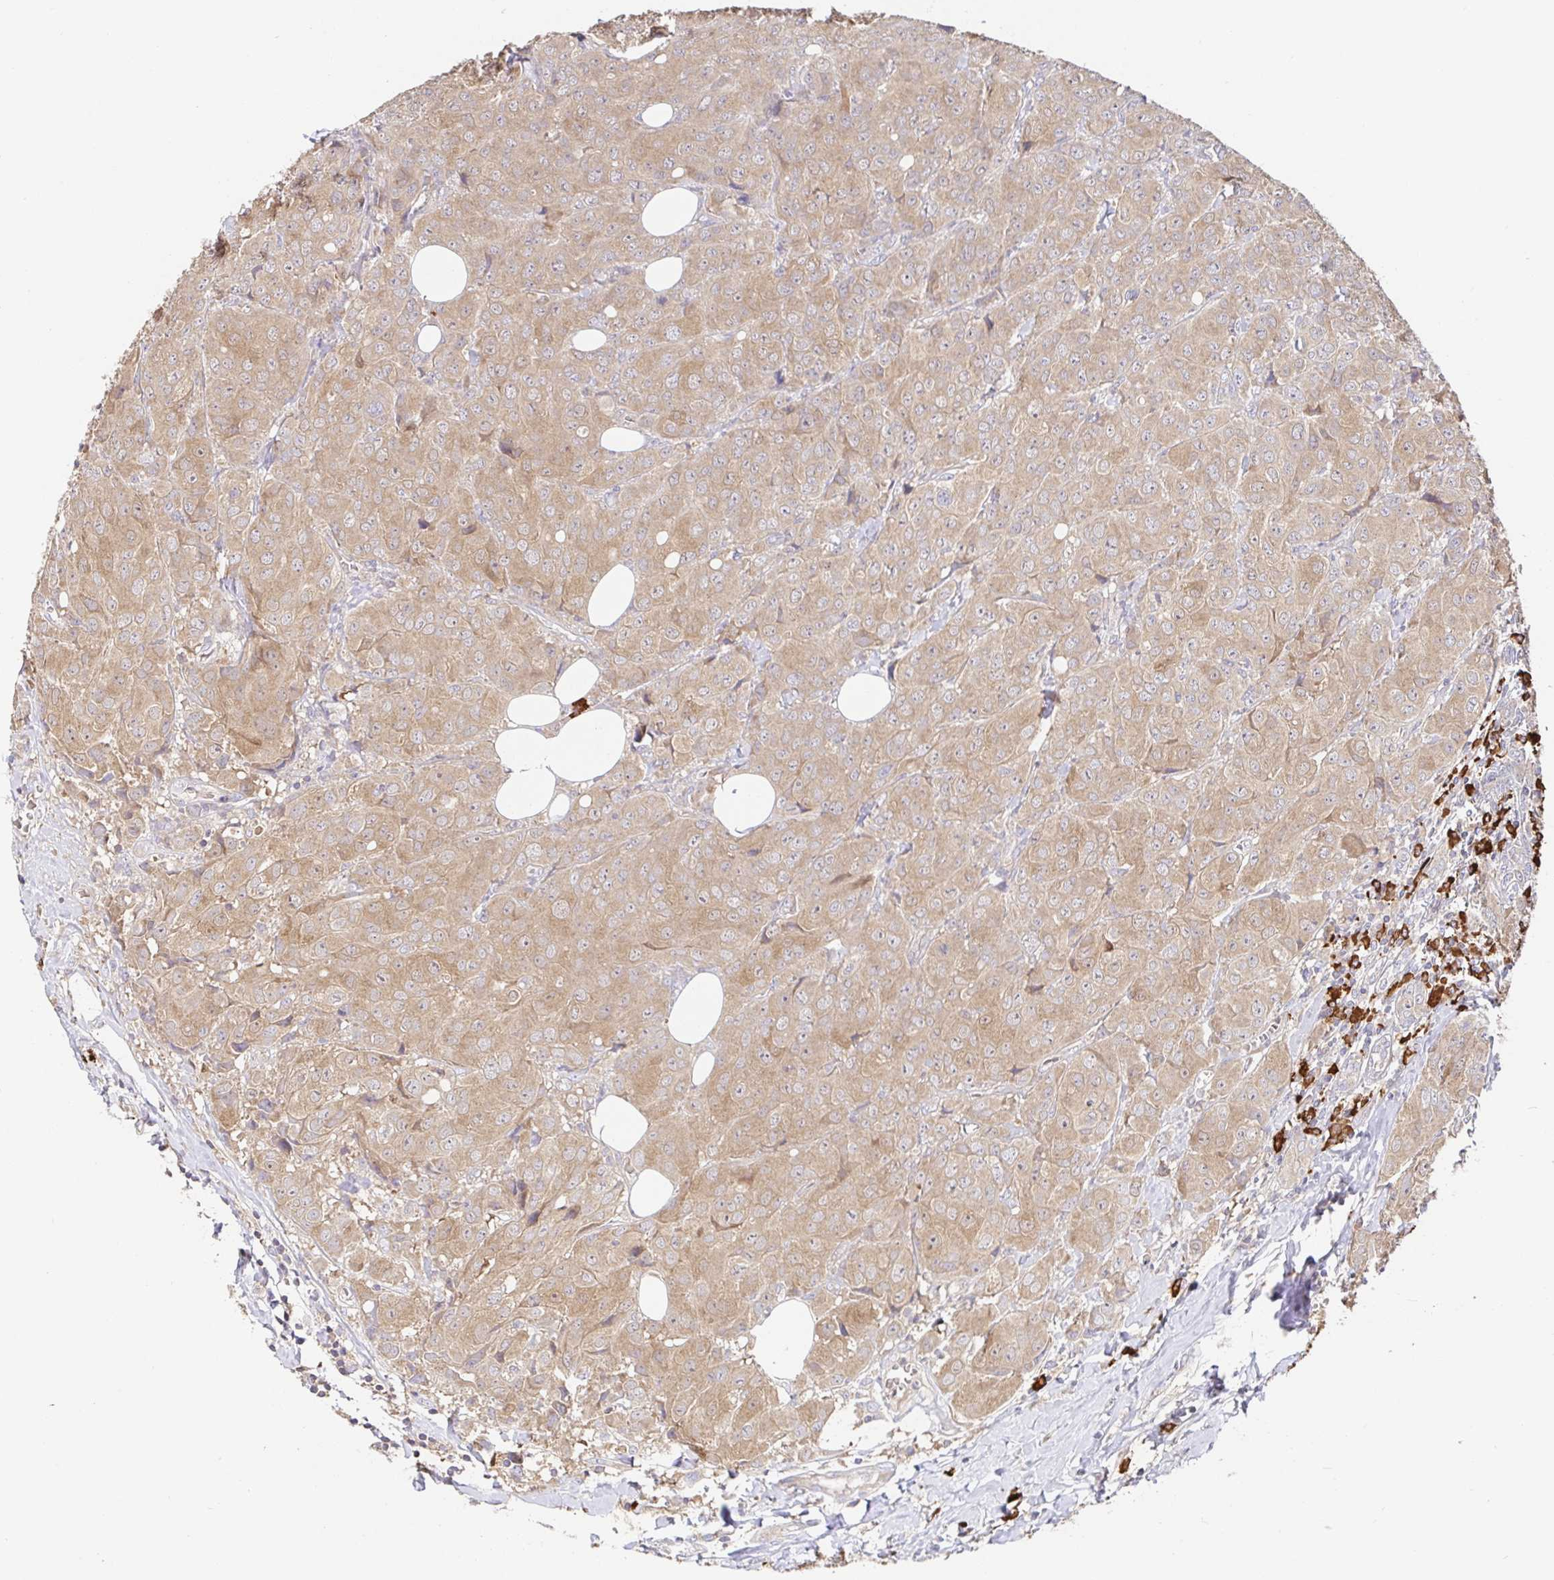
{"staining": {"intensity": "weak", "quantity": ">75%", "location": "cytoplasmic/membranous"}, "tissue": "breast cancer", "cell_type": "Tumor cells", "image_type": "cancer", "snomed": [{"axis": "morphology", "description": "Duct carcinoma"}, {"axis": "topography", "description": "Breast"}], "caption": "Protein expression analysis of human breast infiltrating ductal carcinoma reveals weak cytoplasmic/membranous positivity in about >75% of tumor cells.", "gene": "HAGH", "patient": {"sex": "female", "age": 43}}